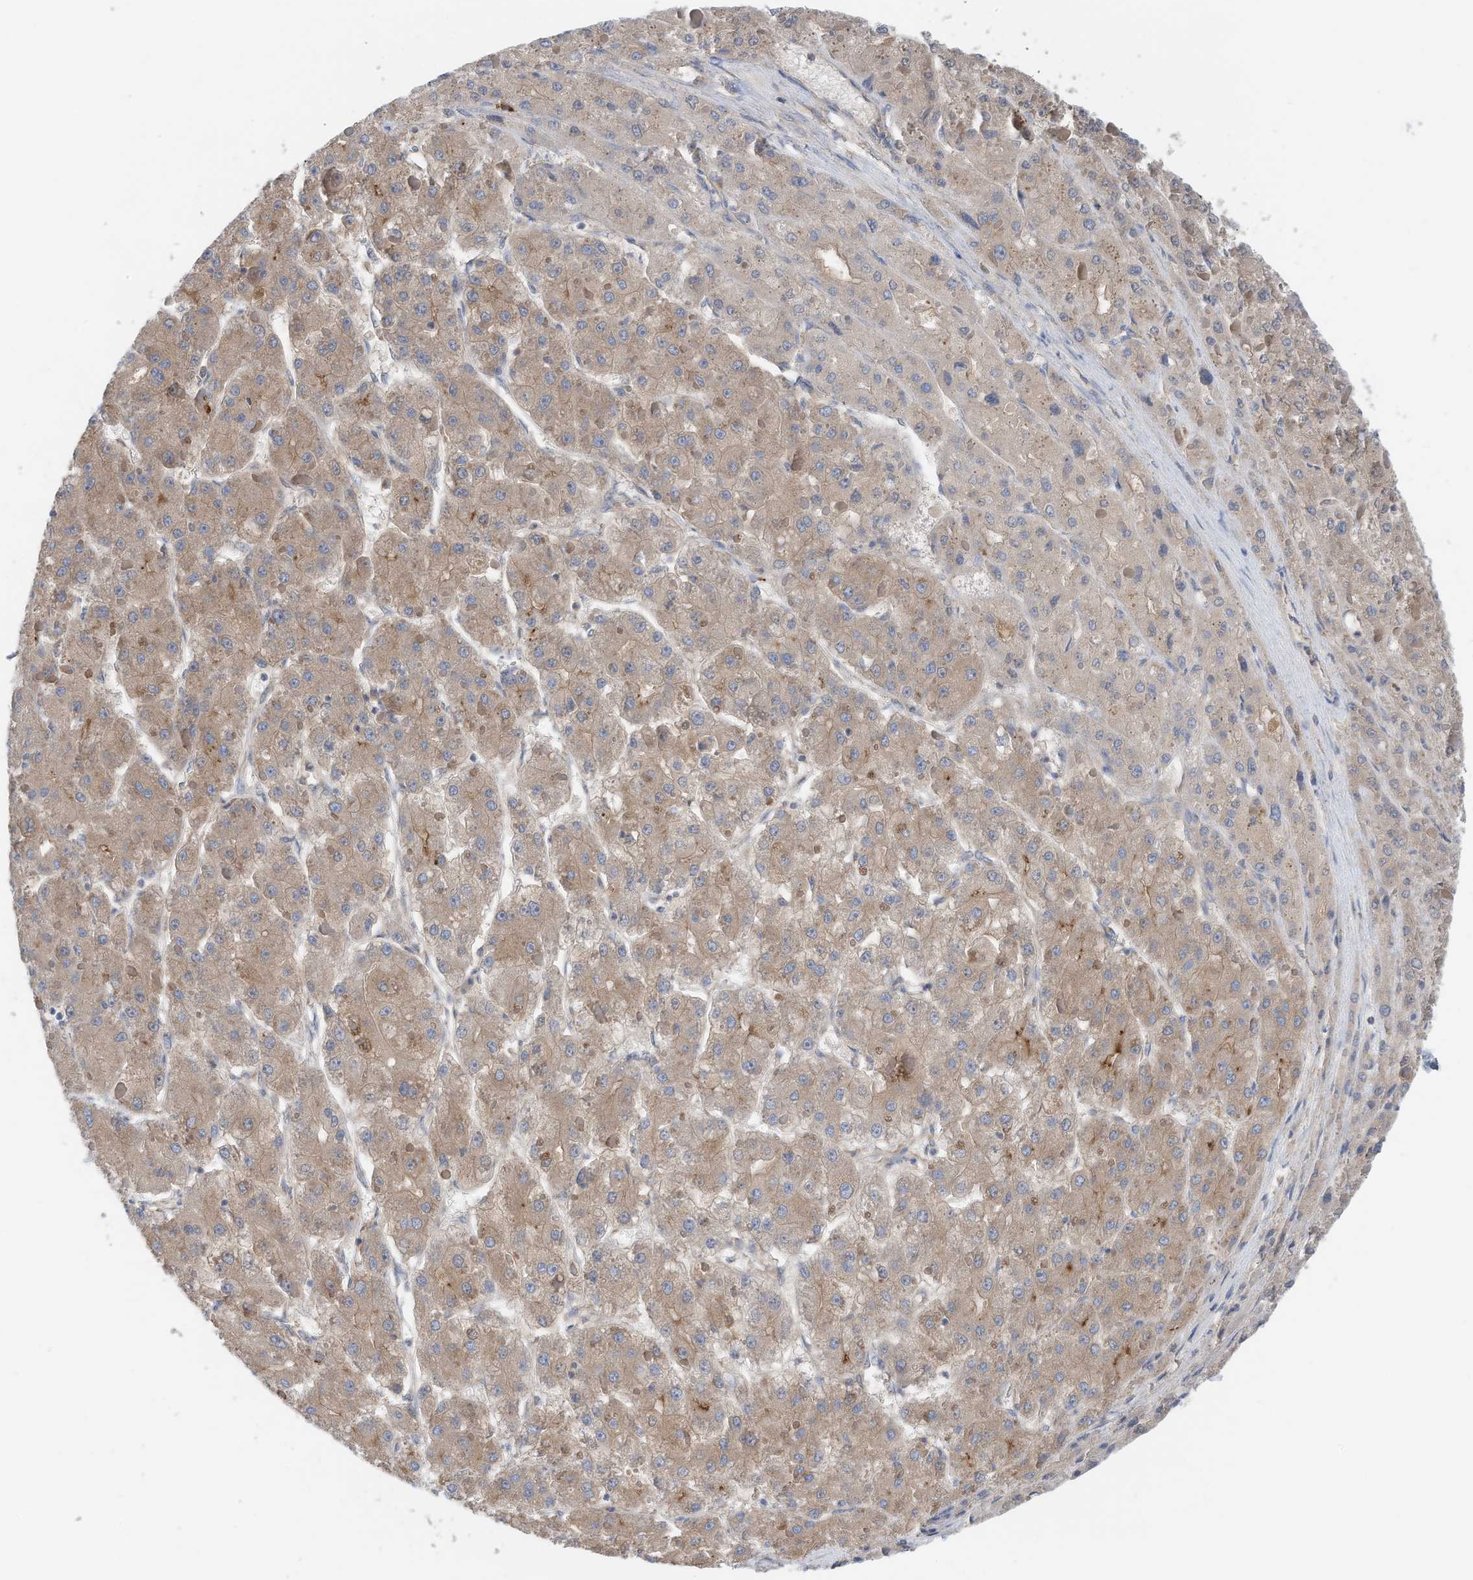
{"staining": {"intensity": "moderate", "quantity": "25%-75%", "location": "cytoplasmic/membranous"}, "tissue": "liver cancer", "cell_type": "Tumor cells", "image_type": "cancer", "snomed": [{"axis": "morphology", "description": "Carcinoma, Hepatocellular, NOS"}, {"axis": "topography", "description": "Liver"}], "caption": "The photomicrograph exhibits a brown stain indicating the presence of a protein in the cytoplasmic/membranous of tumor cells in liver cancer. (IHC, brightfield microscopy, high magnification).", "gene": "SLC5A11", "patient": {"sex": "female", "age": 73}}